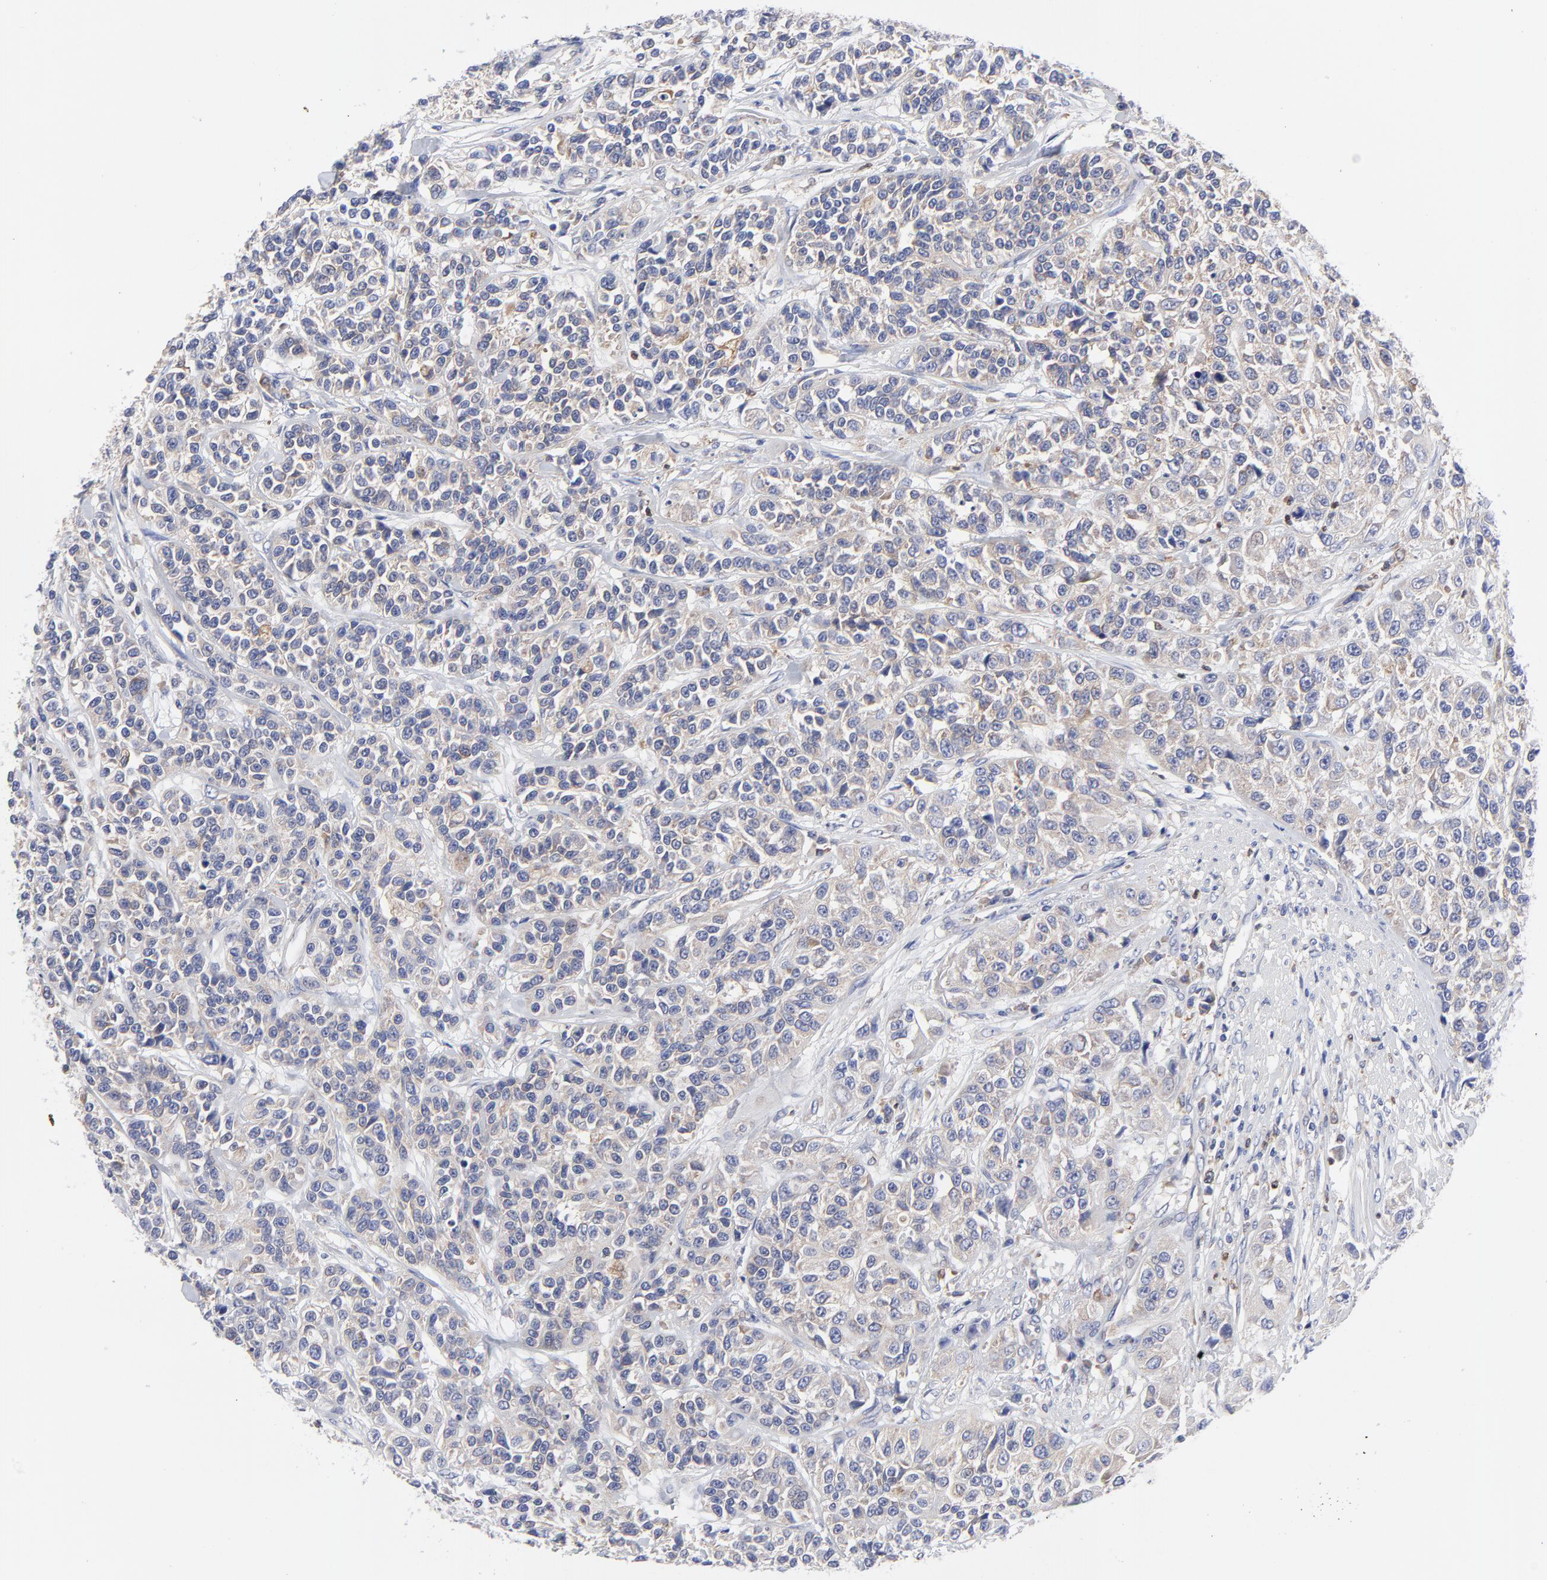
{"staining": {"intensity": "weak", "quantity": "<25%", "location": "cytoplasmic/membranous"}, "tissue": "urothelial cancer", "cell_type": "Tumor cells", "image_type": "cancer", "snomed": [{"axis": "morphology", "description": "Urothelial carcinoma, High grade"}, {"axis": "topography", "description": "Urinary bladder"}], "caption": "The histopathology image demonstrates no staining of tumor cells in high-grade urothelial carcinoma.", "gene": "MOSPD2", "patient": {"sex": "female", "age": 81}}